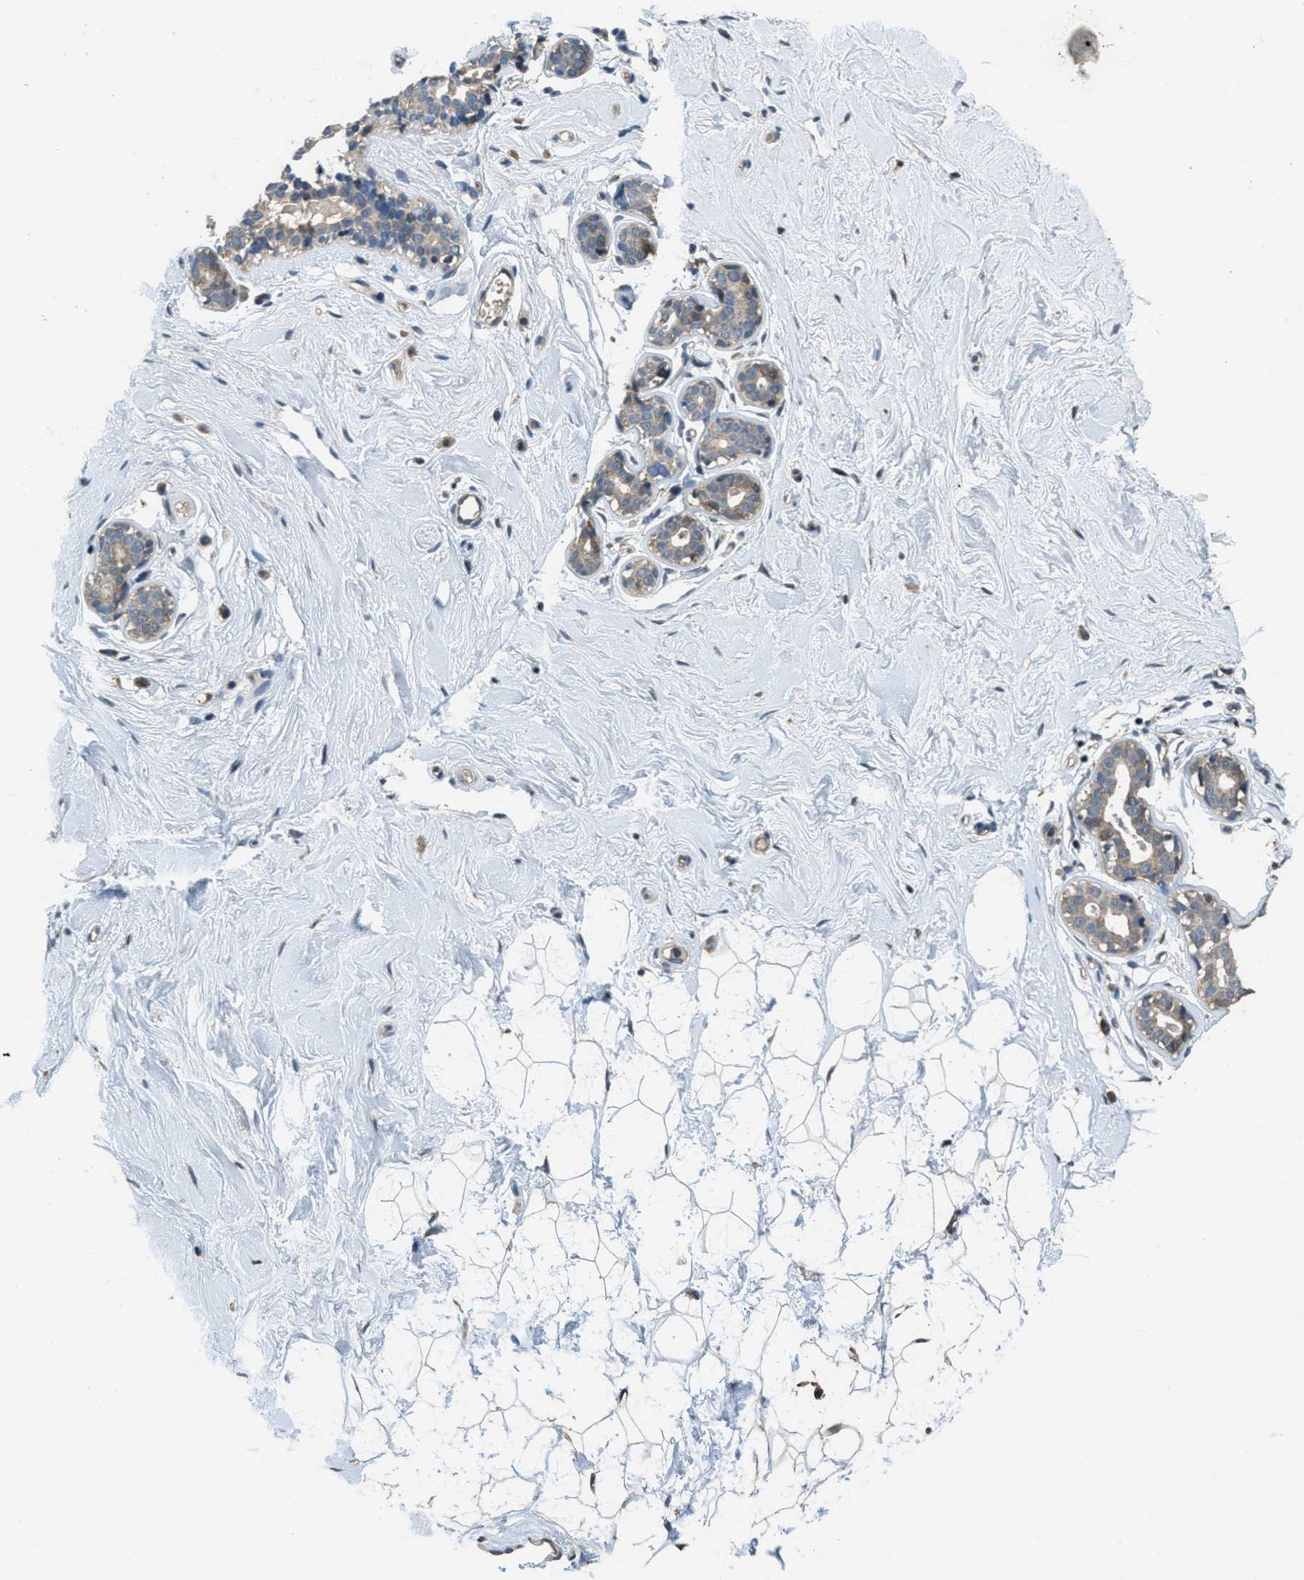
{"staining": {"intensity": "negative", "quantity": "none", "location": "none"}, "tissue": "breast", "cell_type": "Adipocytes", "image_type": "normal", "snomed": [{"axis": "morphology", "description": "Normal tissue, NOS"}, {"axis": "topography", "description": "Breast"}], "caption": "The IHC photomicrograph has no significant expression in adipocytes of breast.", "gene": "NAT1", "patient": {"sex": "female", "age": 23}}